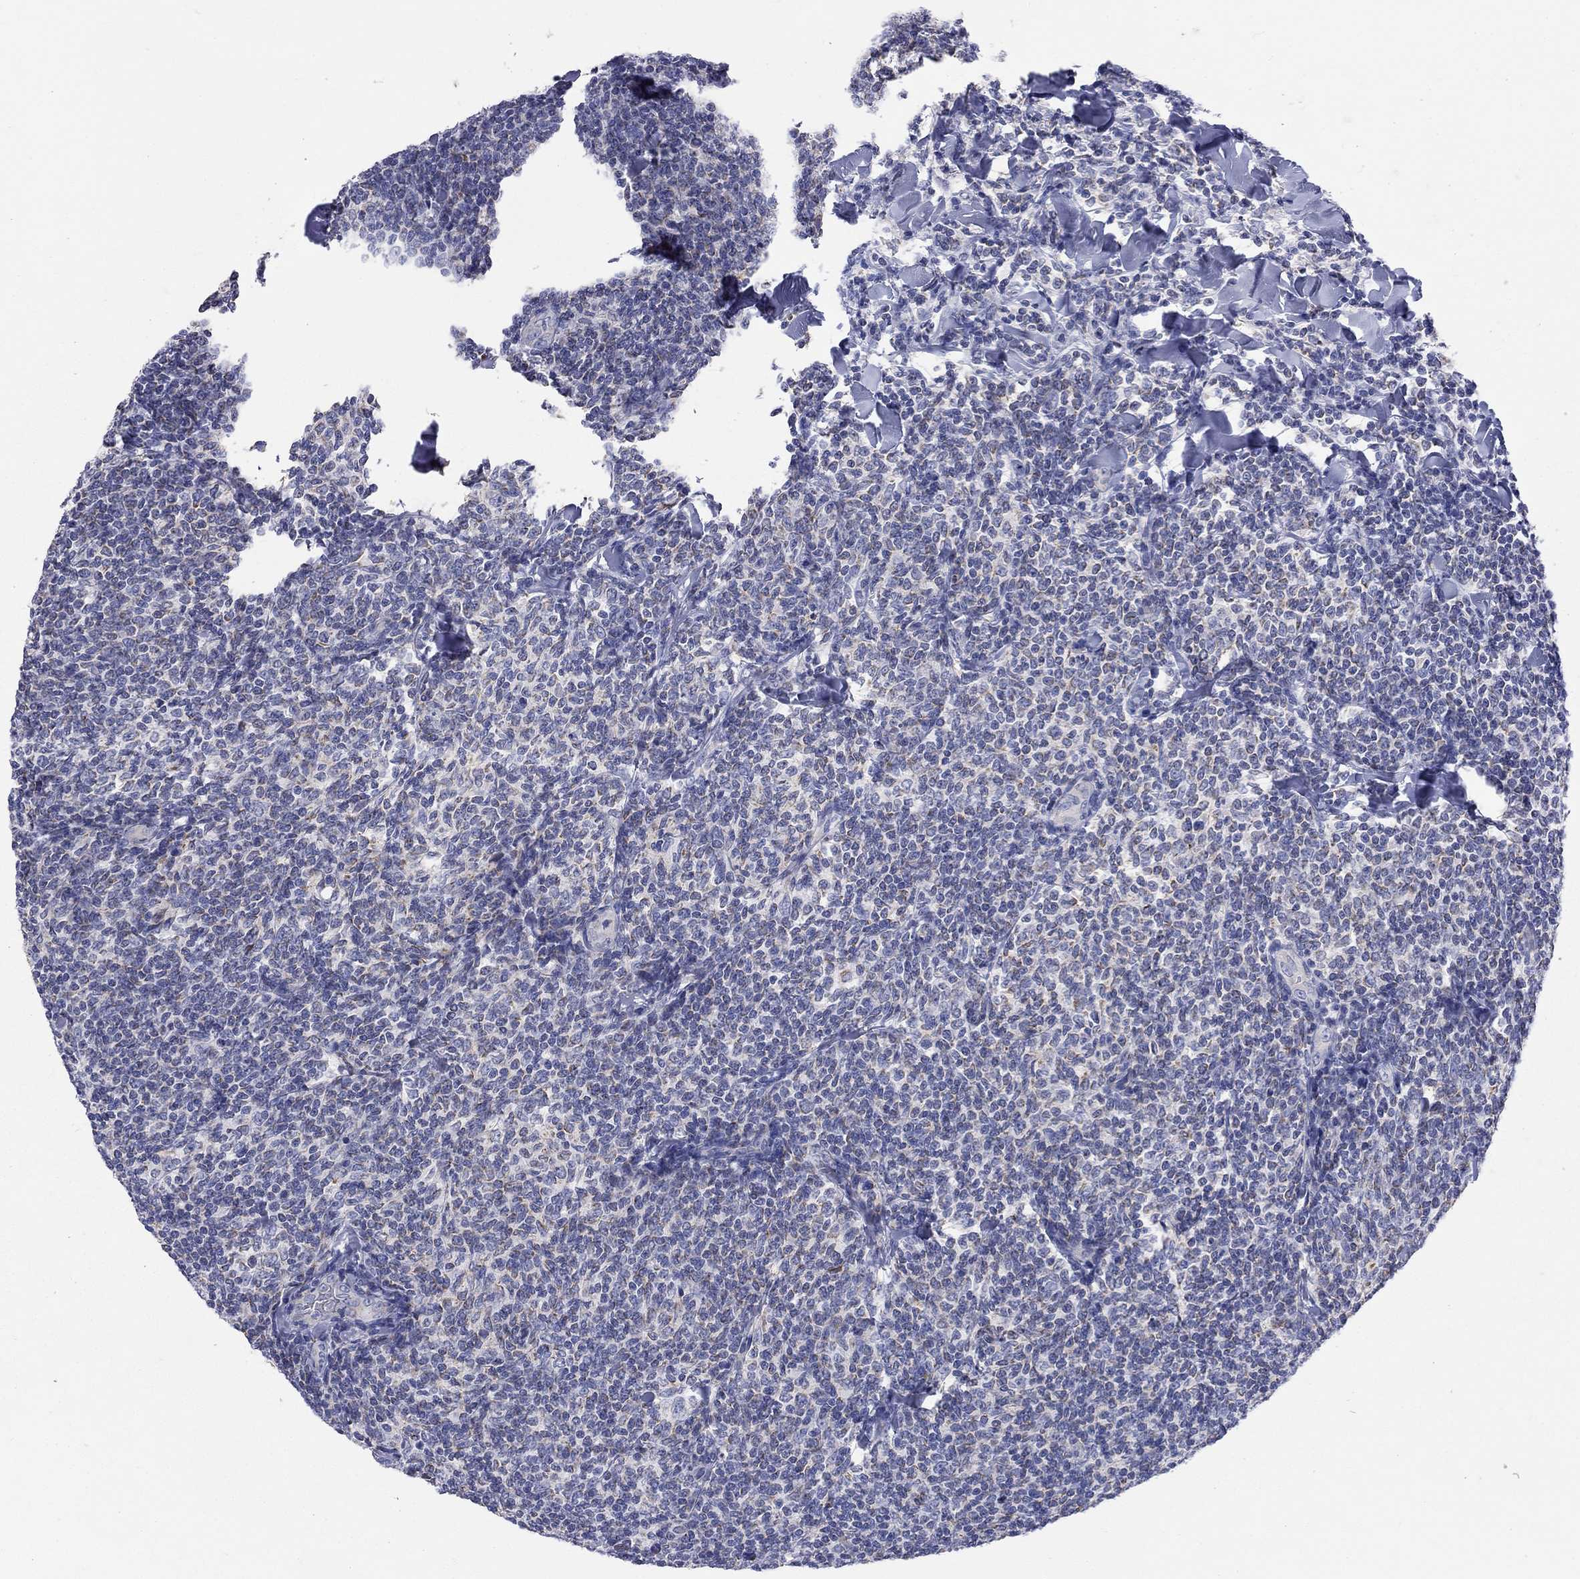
{"staining": {"intensity": "negative", "quantity": "none", "location": "none"}, "tissue": "lymphoma", "cell_type": "Tumor cells", "image_type": "cancer", "snomed": [{"axis": "morphology", "description": "Malignant lymphoma, non-Hodgkin's type, Low grade"}, {"axis": "topography", "description": "Lymph node"}], "caption": "High power microscopy image of an immunohistochemistry (IHC) histopathology image of low-grade malignant lymphoma, non-Hodgkin's type, revealing no significant expression in tumor cells. Nuclei are stained in blue.", "gene": "RCAN1", "patient": {"sex": "female", "age": 56}}